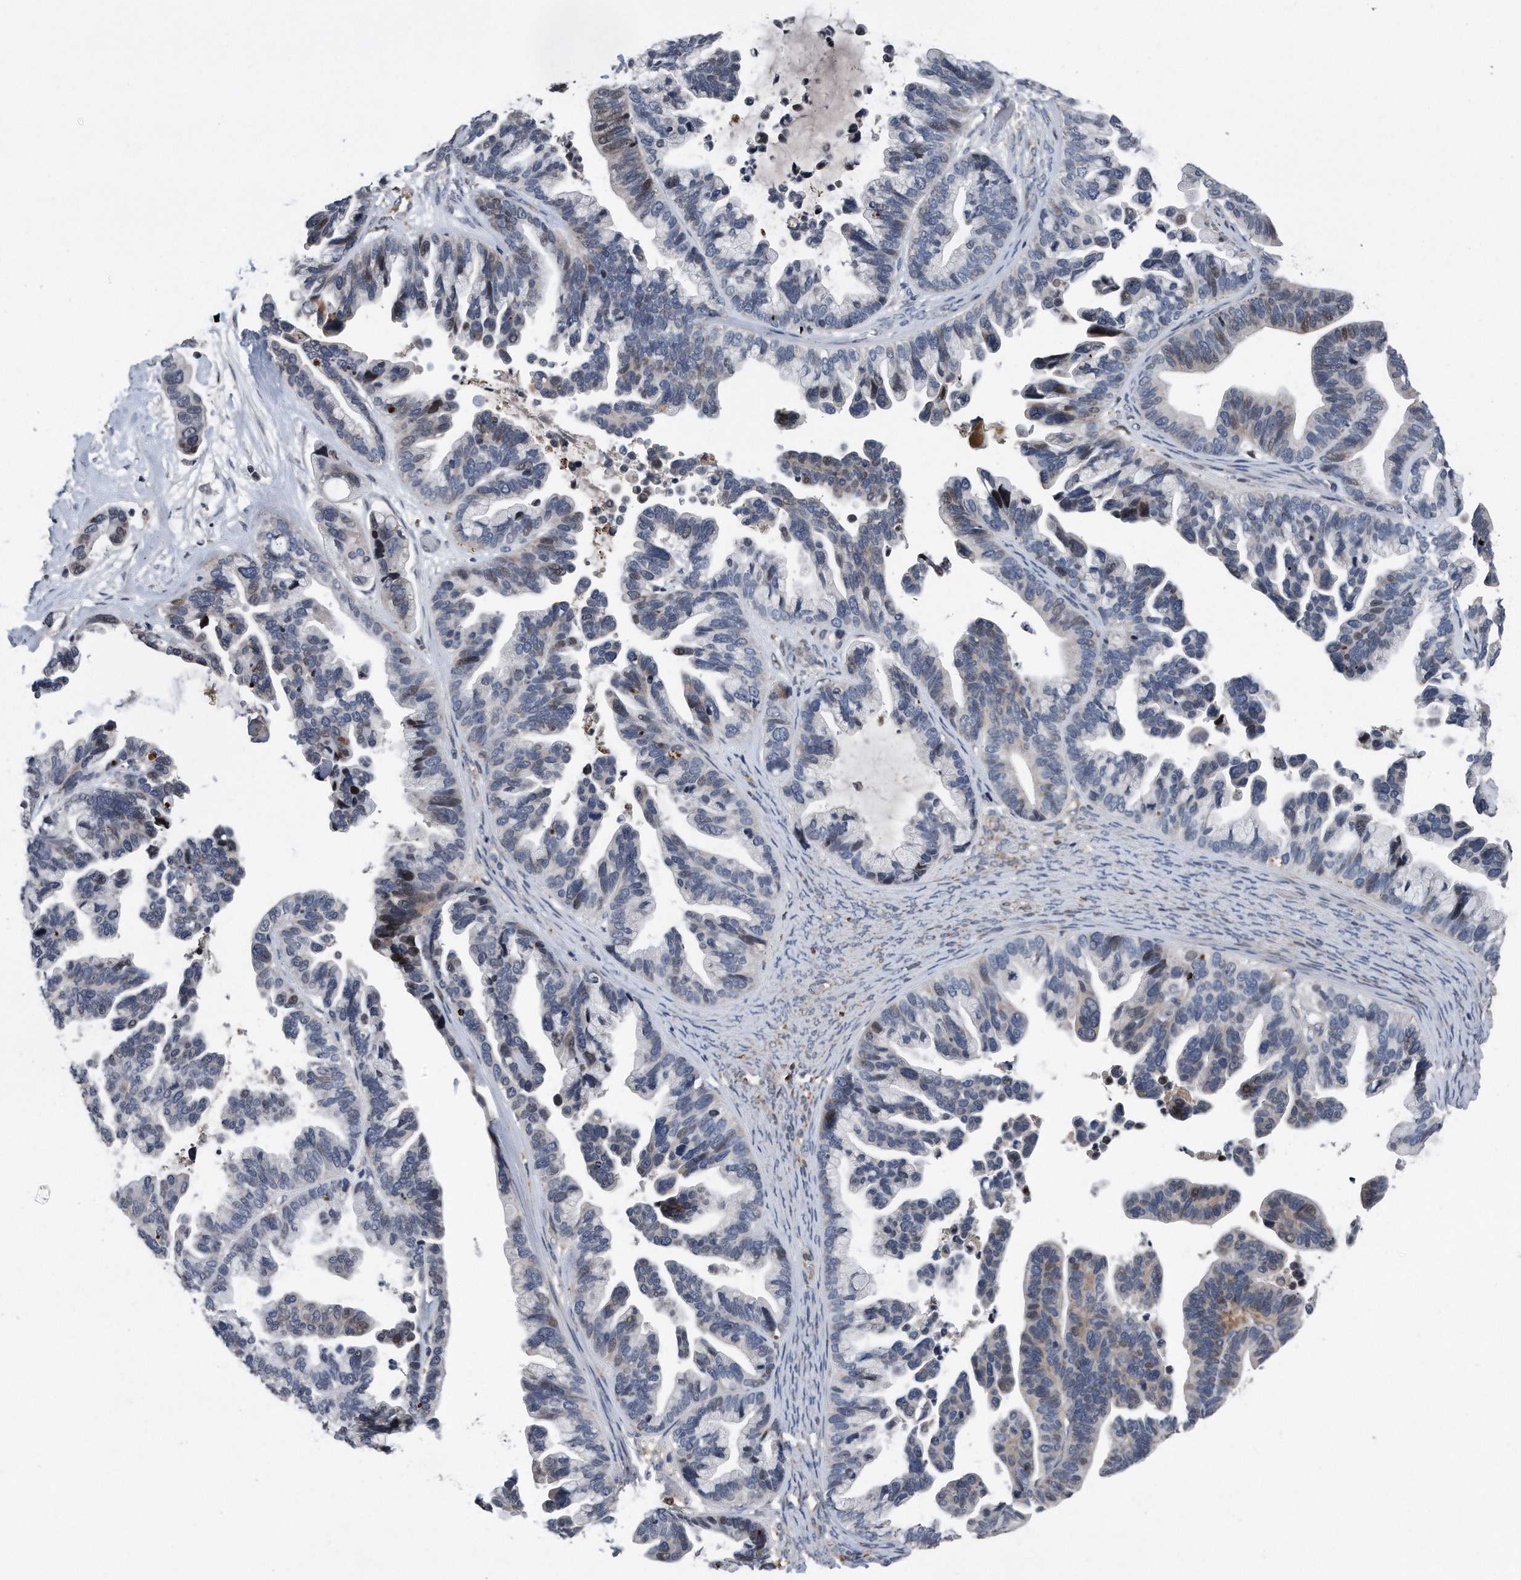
{"staining": {"intensity": "weak", "quantity": "<25%", "location": "cytoplasmic/membranous,nuclear"}, "tissue": "ovarian cancer", "cell_type": "Tumor cells", "image_type": "cancer", "snomed": [{"axis": "morphology", "description": "Cystadenocarcinoma, serous, NOS"}, {"axis": "topography", "description": "Ovary"}], "caption": "This micrograph is of ovarian cancer (serous cystadenocarcinoma) stained with immunohistochemistry to label a protein in brown with the nuclei are counter-stained blue. There is no expression in tumor cells.", "gene": "DST", "patient": {"sex": "female", "age": 56}}